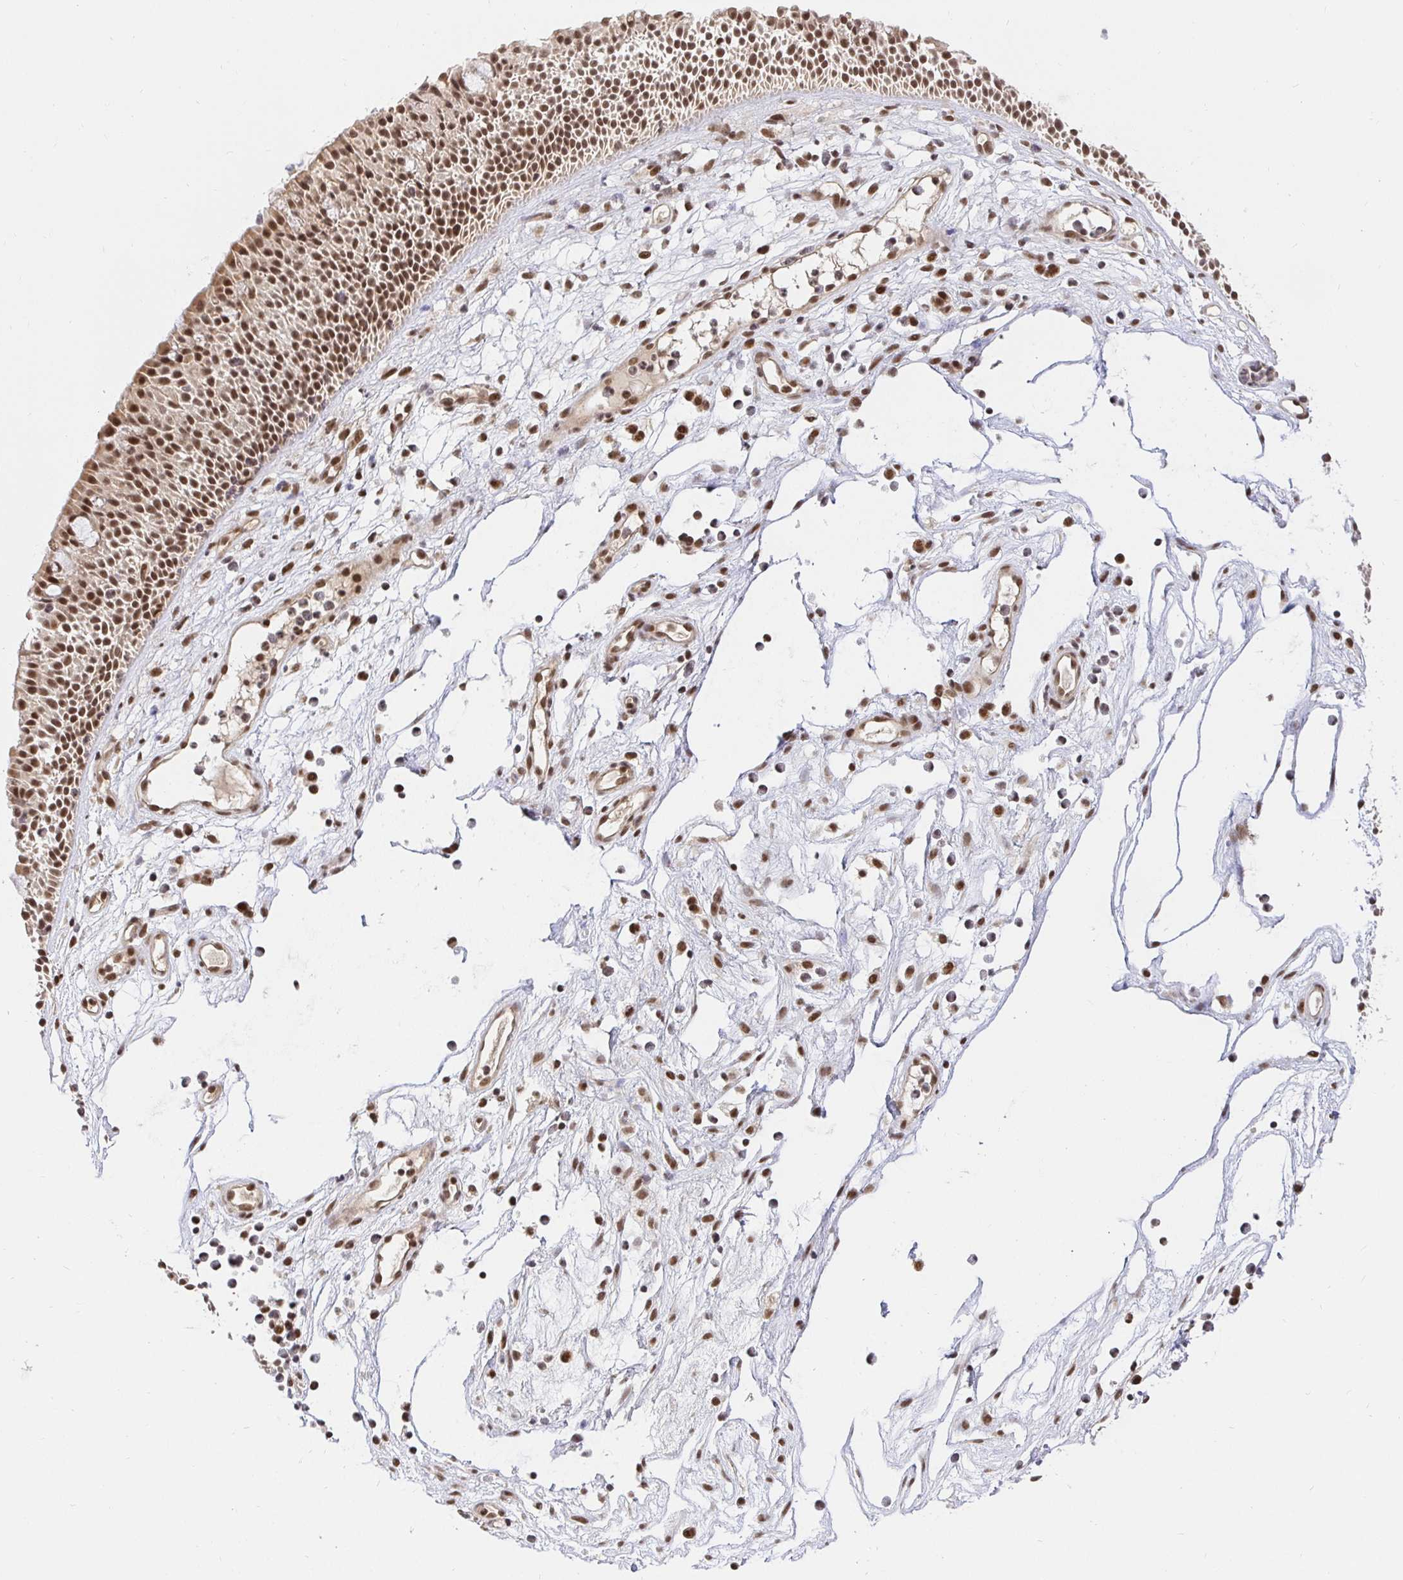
{"staining": {"intensity": "moderate", "quantity": ">75%", "location": "nuclear"}, "tissue": "nasopharynx", "cell_type": "Respiratory epithelial cells", "image_type": "normal", "snomed": [{"axis": "morphology", "description": "Normal tissue, NOS"}, {"axis": "topography", "description": "Nasopharynx"}], "caption": "Protein positivity by IHC exhibits moderate nuclear expression in approximately >75% of respiratory epithelial cells in benign nasopharynx.", "gene": "USF1", "patient": {"sex": "male", "age": 56}}